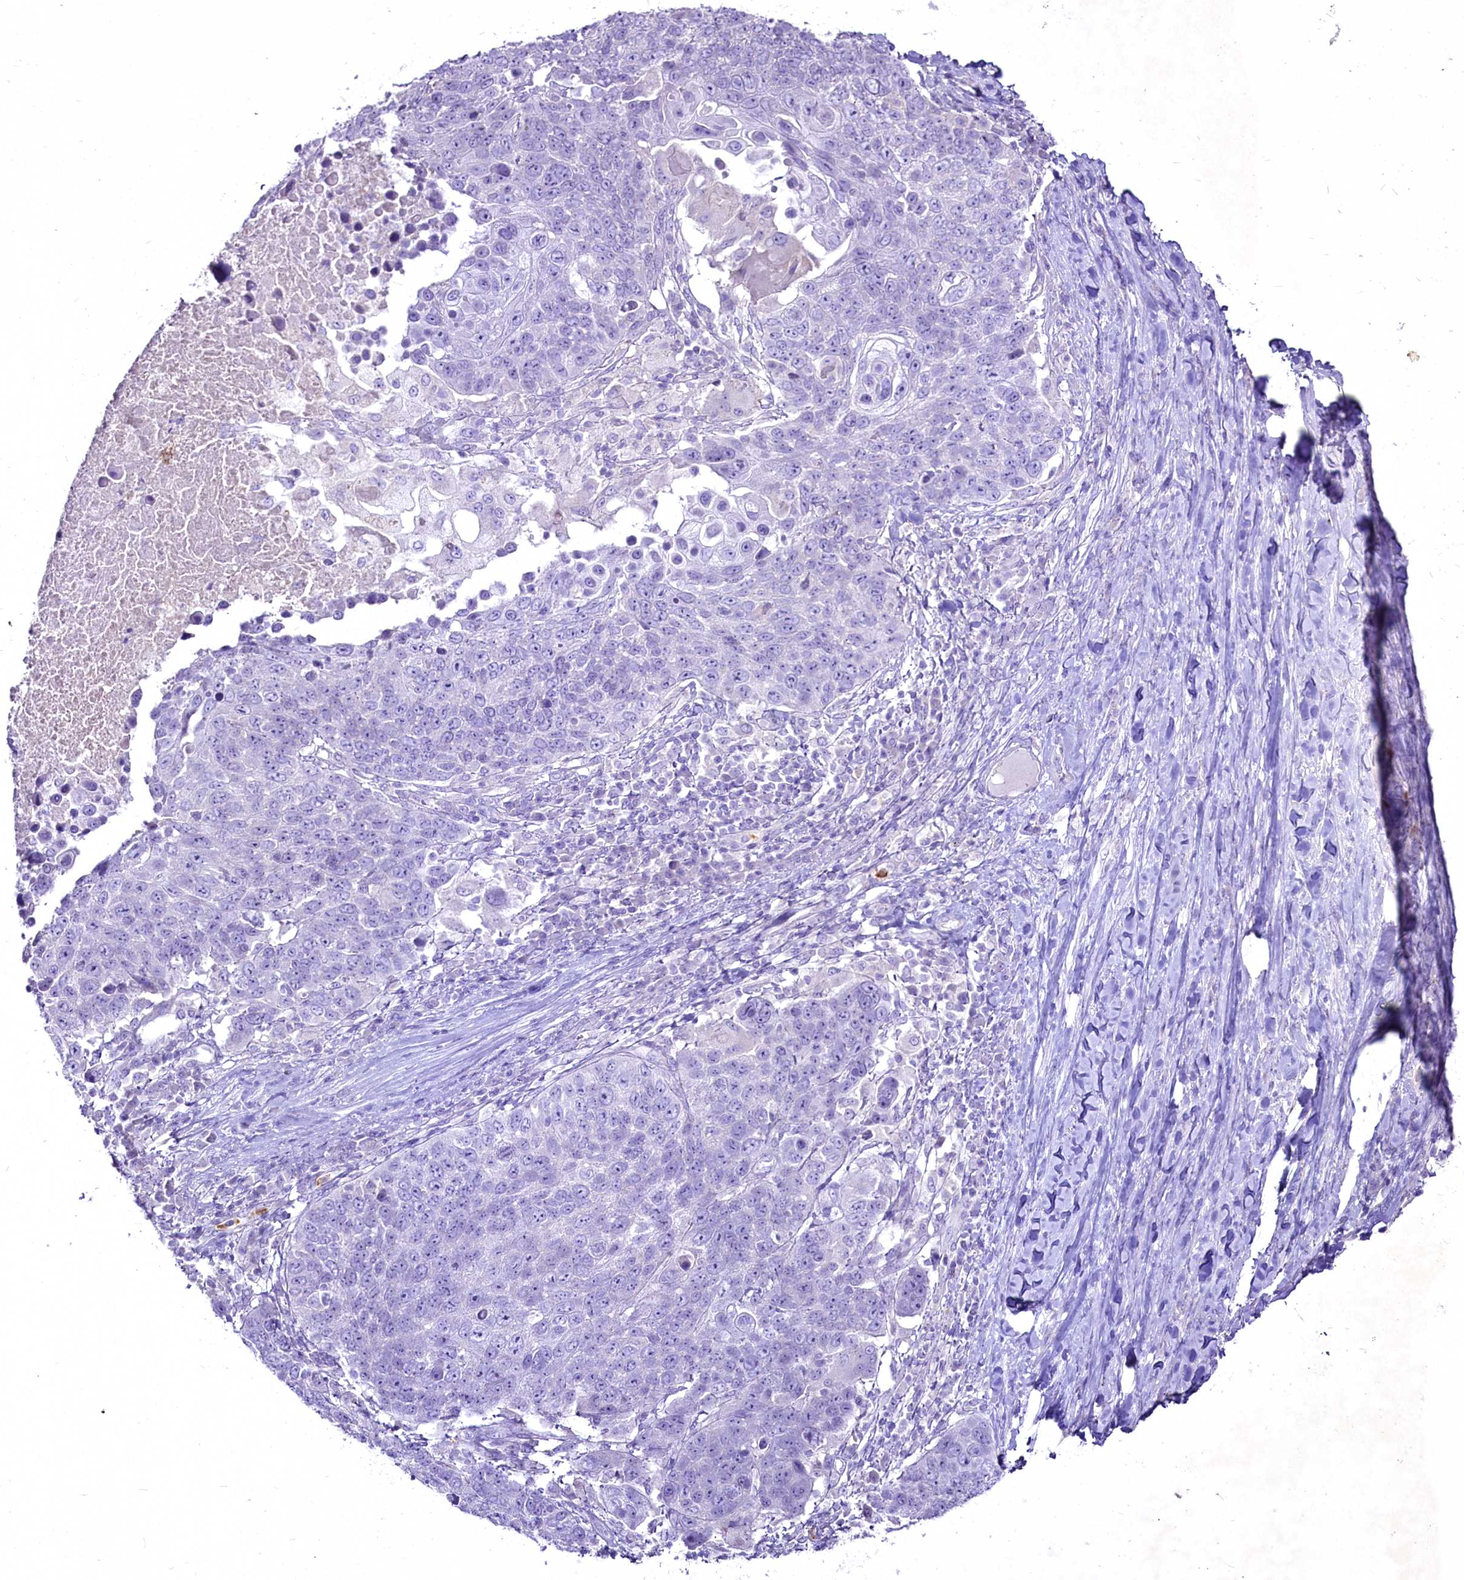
{"staining": {"intensity": "negative", "quantity": "none", "location": "none"}, "tissue": "lung cancer", "cell_type": "Tumor cells", "image_type": "cancer", "snomed": [{"axis": "morphology", "description": "Normal tissue, NOS"}, {"axis": "morphology", "description": "Squamous cell carcinoma, NOS"}, {"axis": "topography", "description": "Lymph node"}, {"axis": "topography", "description": "Lung"}], "caption": "A photomicrograph of human squamous cell carcinoma (lung) is negative for staining in tumor cells.", "gene": "FAM209B", "patient": {"sex": "male", "age": 66}}